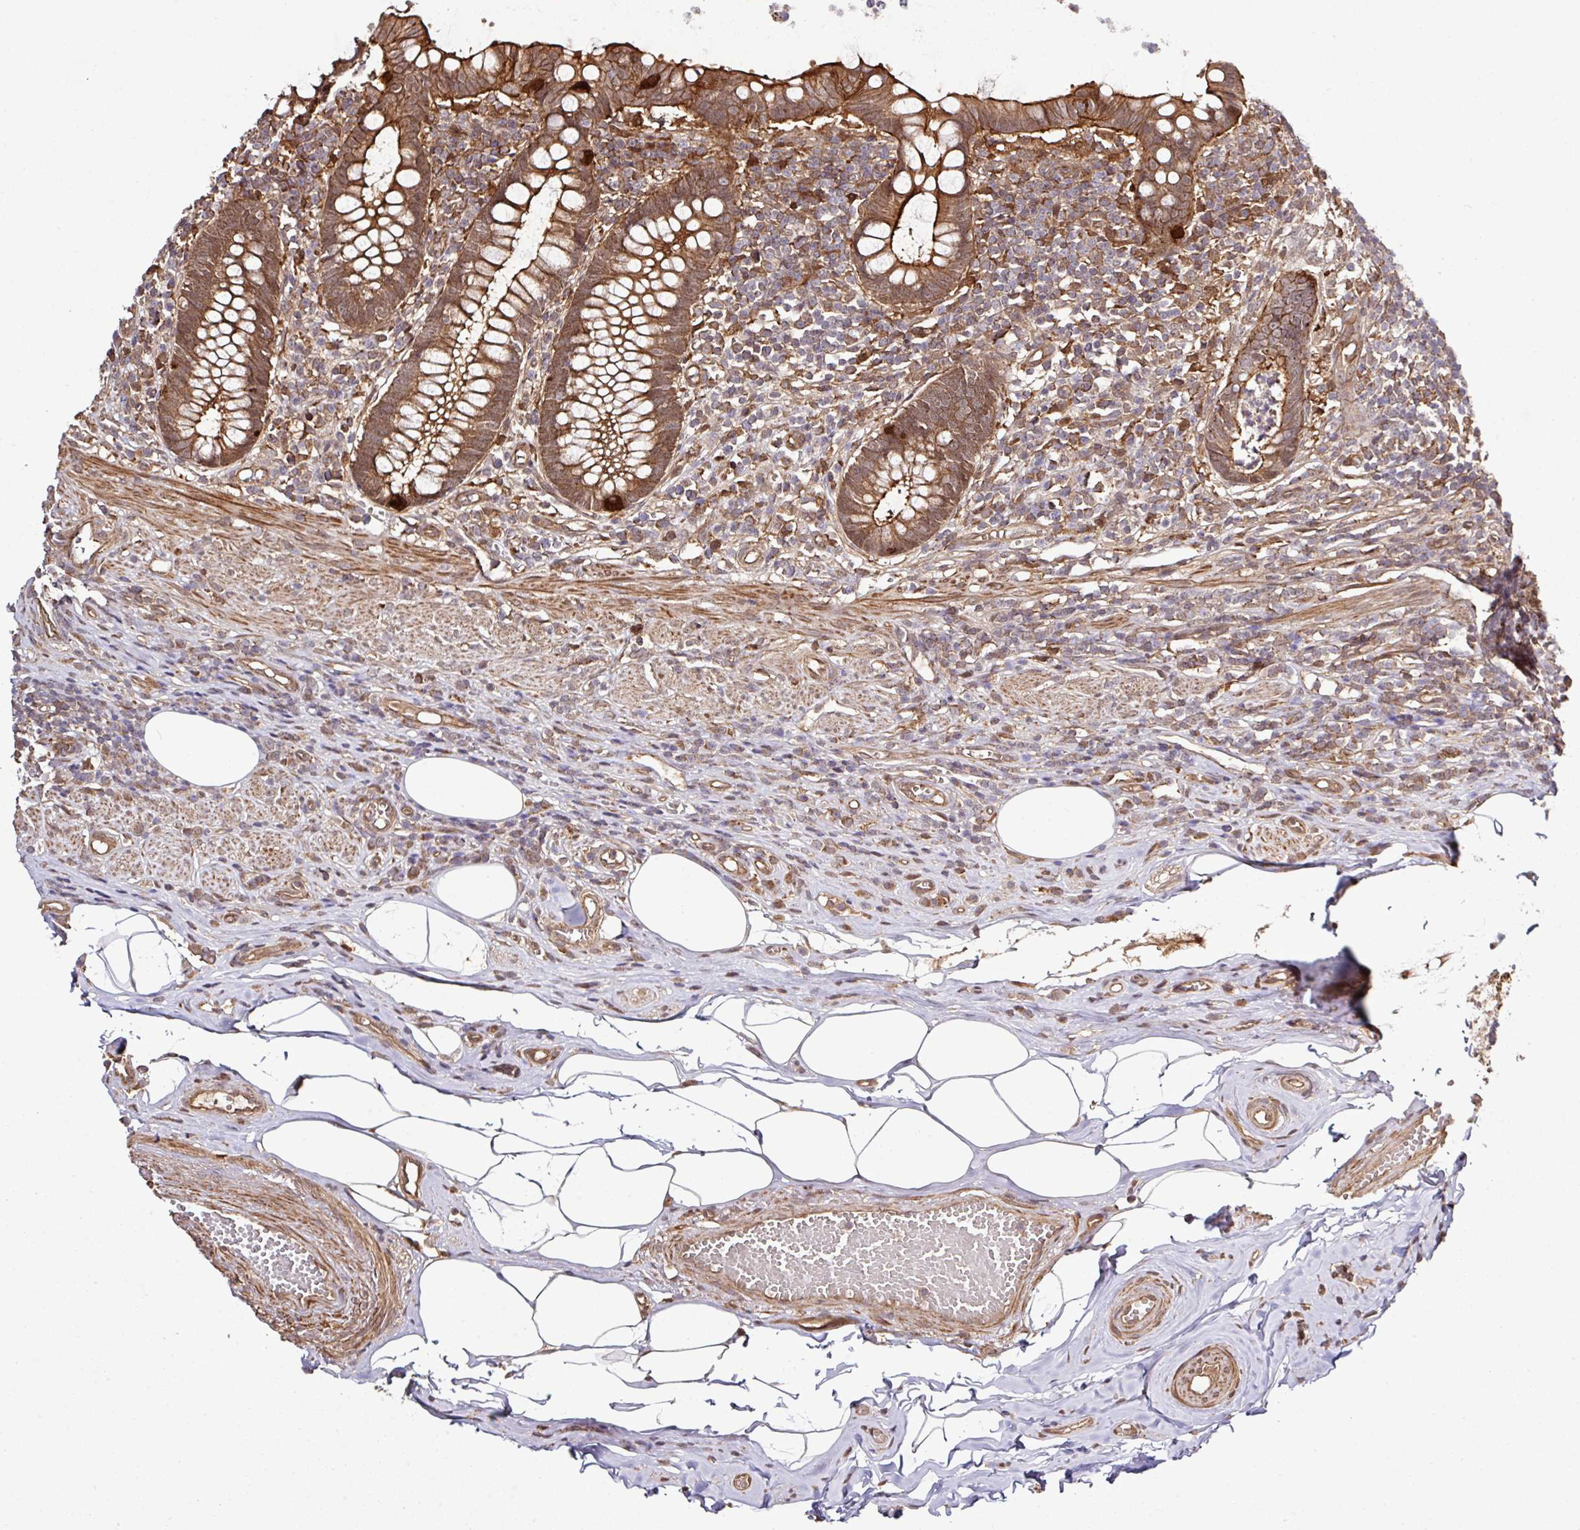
{"staining": {"intensity": "moderate", "quantity": ">75%", "location": "cytoplasmic/membranous"}, "tissue": "appendix", "cell_type": "Glandular cells", "image_type": "normal", "snomed": [{"axis": "morphology", "description": "Normal tissue, NOS"}, {"axis": "topography", "description": "Appendix"}], "caption": "A medium amount of moderate cytoplasmic/membranous expression is identified in about >75% of glandular cells in normal appendix. The protein of interest is shown in brown color, while the nuclei are stained blue.", "gene": "ARPIN", "patient": {"sex": "female", "age": 56}}